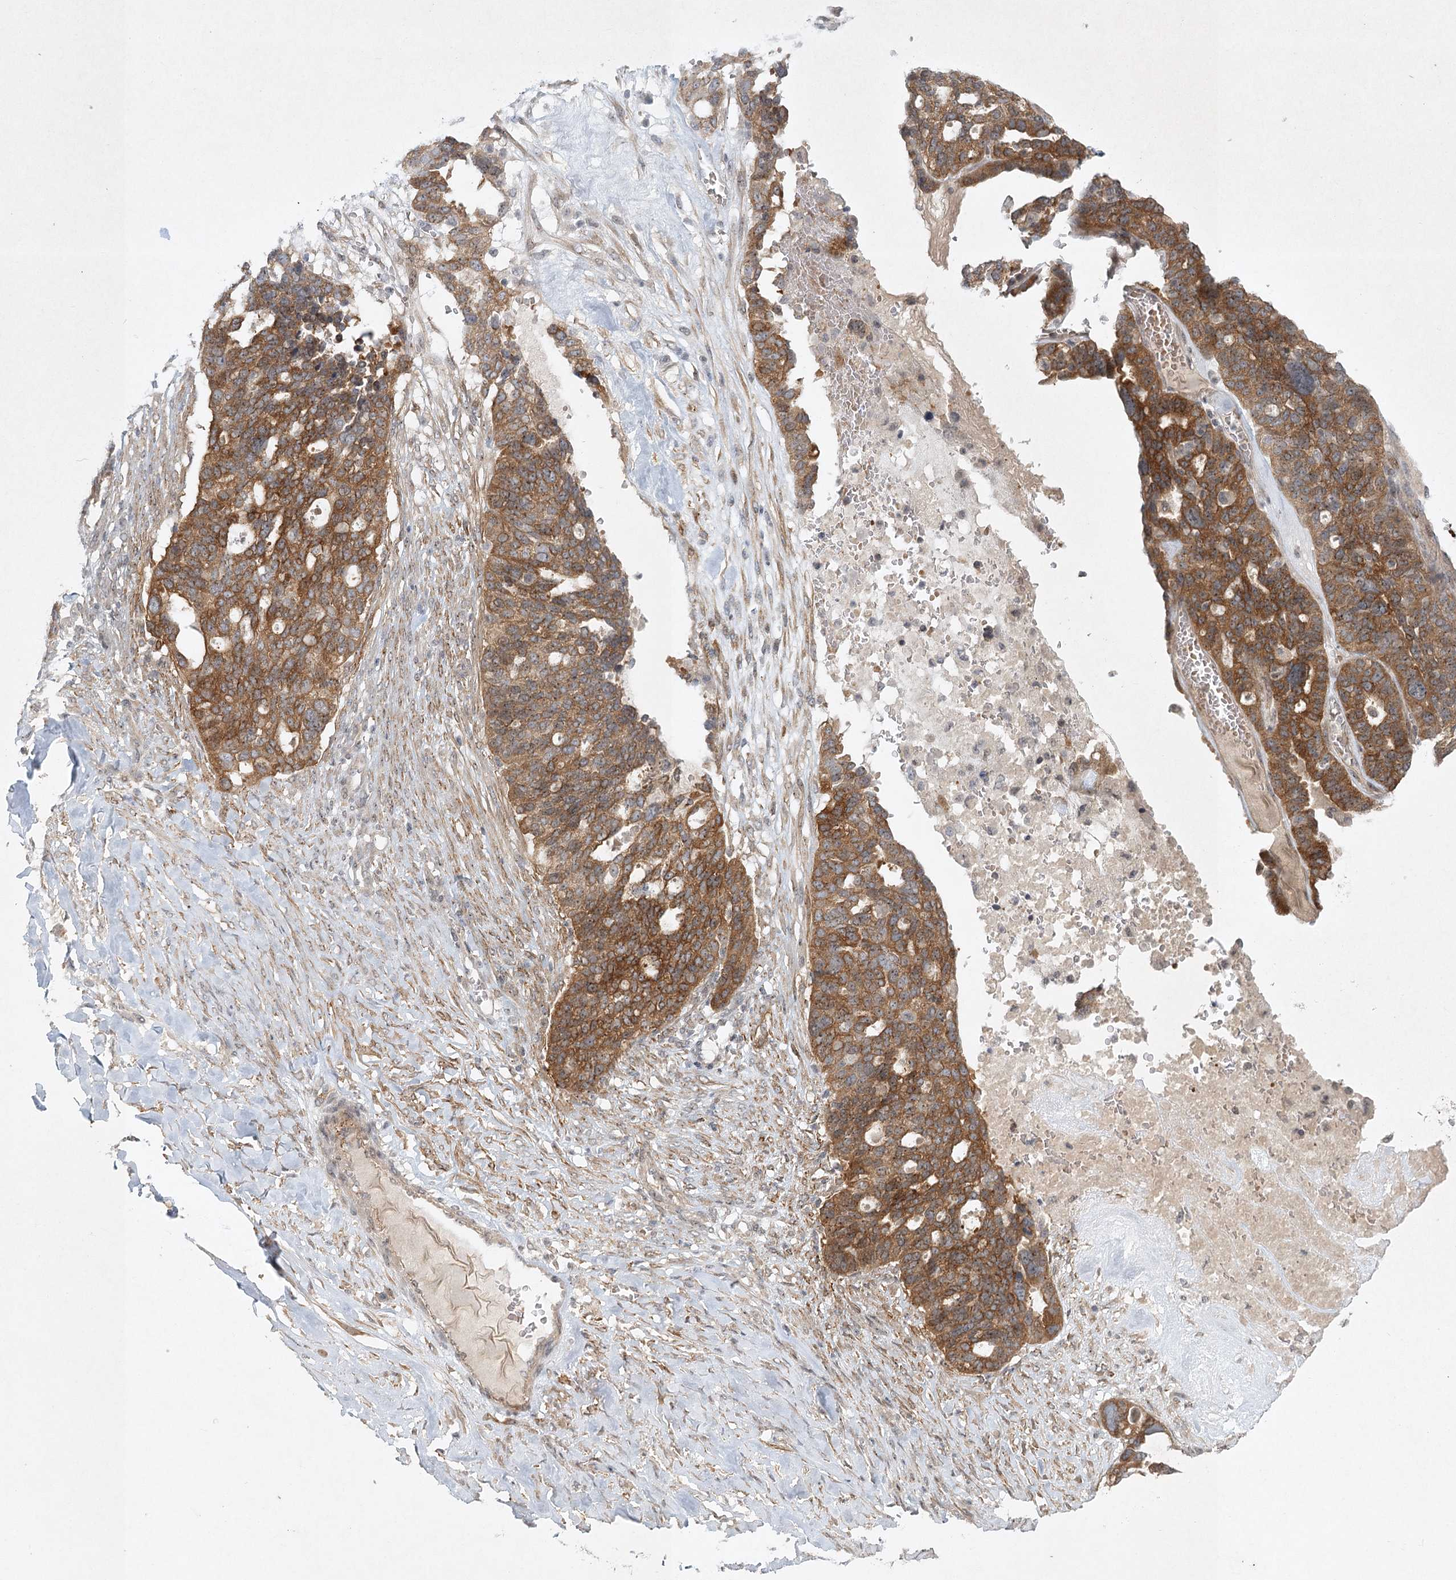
{"staining": {"intensity": "moderate", "quantity": ">75%", "location": "cytoplasmic/membranous"}, "tissue": "ovarian cancer", "cell_type": "Tumor cells", "image_type": "cancer", "snomed": [{"axis": "morphology", "description": "Cystadenocarcinoma, serous, NOS"}, {"axis": "topography", "description": "Ovary"}], "caption": "Serous cystadenocarcinoma (ovarian) stained with a protein marker shows moderate staining in tumor cells.", "gene": "SH2D3A", "patient": {"sex": "female", "age": 59}}